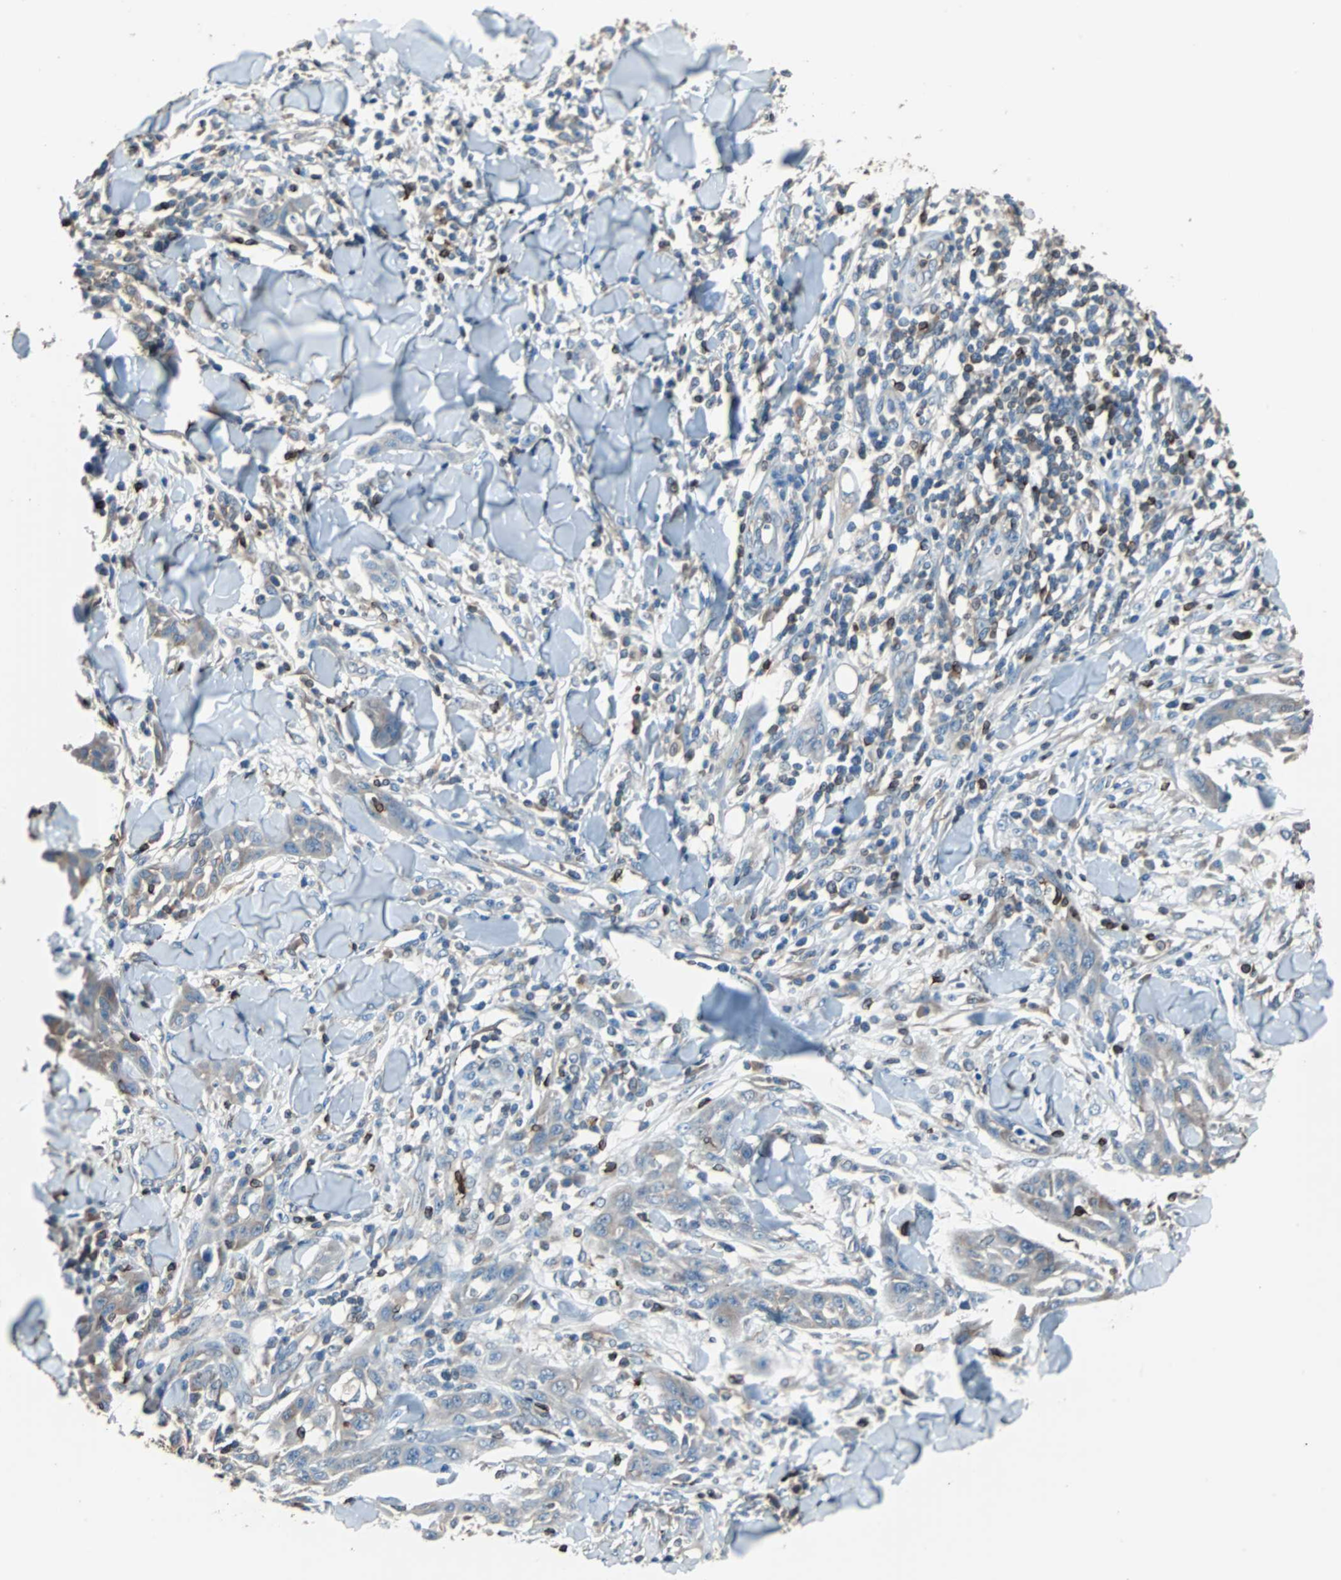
{"staining": {"intensity": "weak", "quantity": ">75%", "location": "cytoplasmic/membranous"}, "tissue": "skin cancer", "cell_type": "Tumor cells", "image_type": "cancer", "snomed": [{"axis": "morphology", "description": "Squamous cell carcinoma, NOS"}, {"axis": "topography", "description": "Skin"}], "caption": "A brown stain highlights weak cytoplasmic/membranous positivity of a protein in human squamous cell carcinoma (skin) tumor cells. The protein of interest is stained brown, and the nuclei are stained in blue (DAB (3,3'-diaminobenzidine) IHC with brightfield microscopy, high magnification).", "gene": "PBXIP1", "patient": {"sex": "male", "age": 24}}